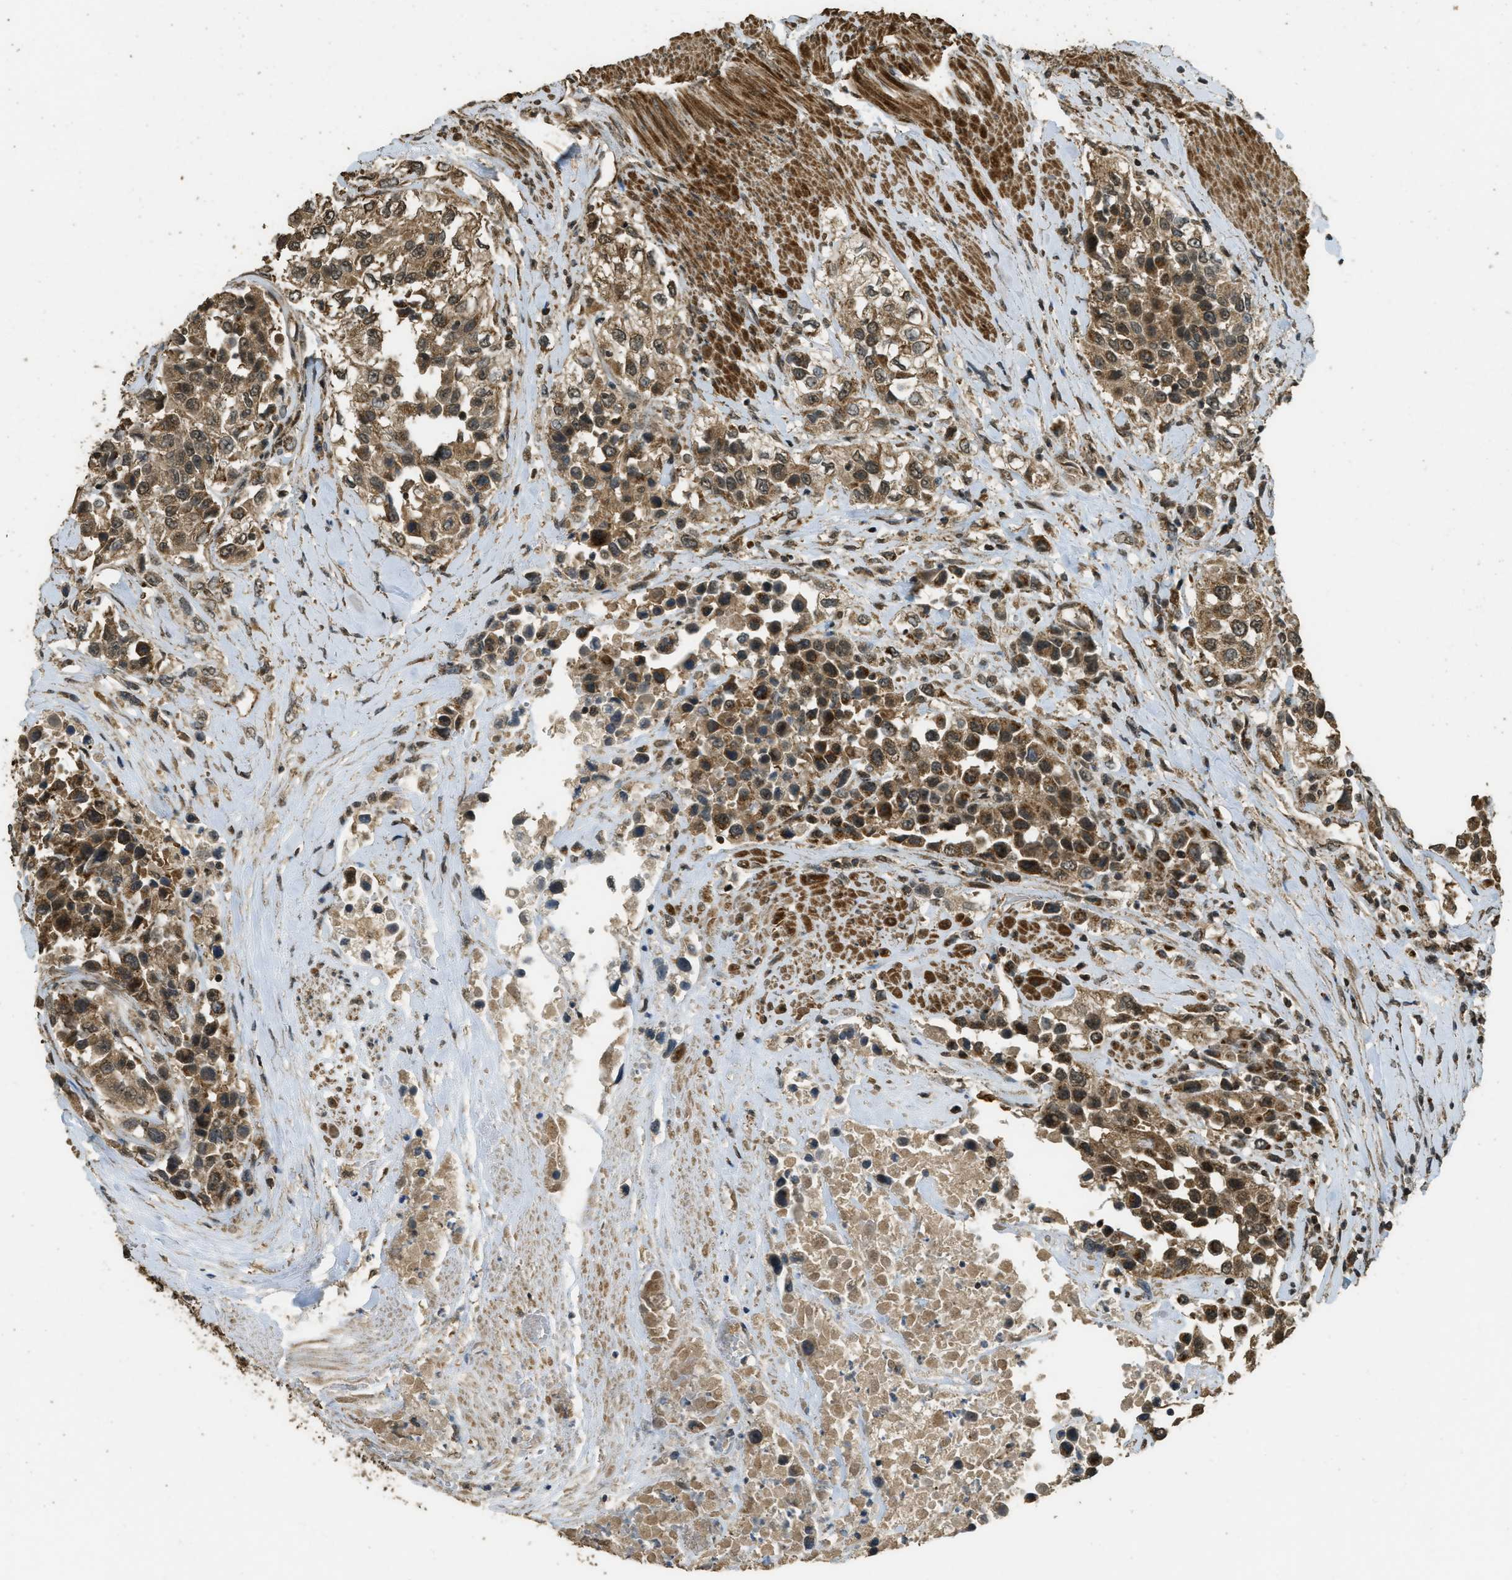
{"staining": {"intensity": "strong", "quantity": ">75%", "location": "cytoplasmic/membranous,nuclear"}, "tissue": "urothelial cancer", "cell_type": "Tumor cells", "image_type": "cancer", "snomed": [{"axis": "morphology", "description": "Urothelial carcinoma, High grade"}, {"axis": "topography", "description": "Urinary bladder"}], "caption": "Tumor cells display high levels of strong cytoplasmic/membranous and nuclear positivity in approximately >75% of cells in urothelial cancer.", "gene": "CTPS1", "patient": {"sex": "female", "age": 80}}